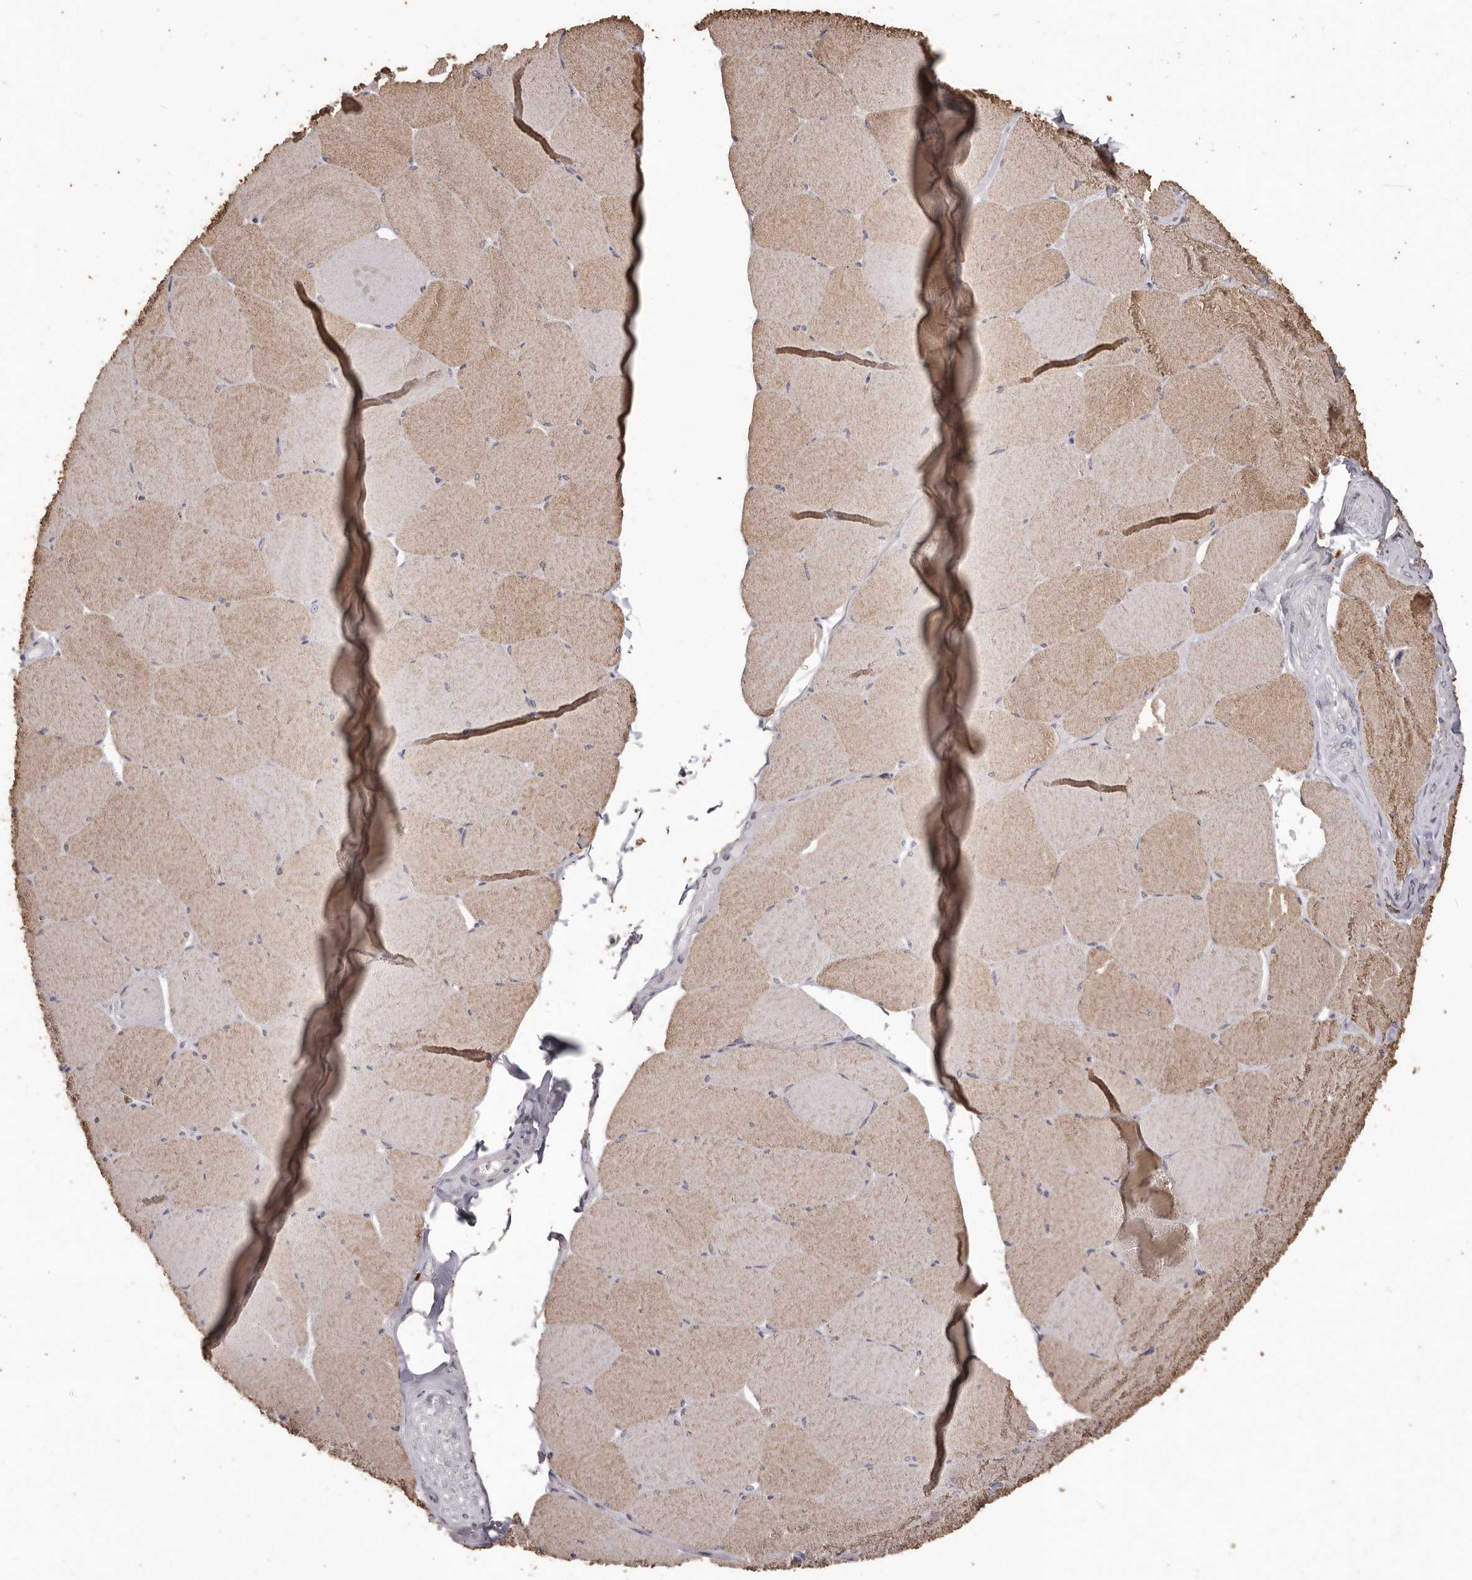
{"staining": {"intensity": "moderate", "quantity": ">75%", "location": "cytoplasmic/membranous"}, "tissue": "skeletal muscle", "cell_type": "Myocytes", "image_type": "normal", "snomed": [{"axis": "morphology", "description": "Normal tissue, NOS"}, {"axis": "topography", "description": "Skeletal muscle"}, {"axis": "topography", "description": "Head-Neck"}], "caption": "The histopathology image shows a brown stain indicating the presence of a protein in the cytoplasmic/membranous of myocytes in skeletal muscle. The staining was performed using DAB, with brown indicating positive protein expression. Nuclei are stained blue with hematoxylin.", "gene": "PRSS27", "patient": {"sex": "male", "age": 66}}